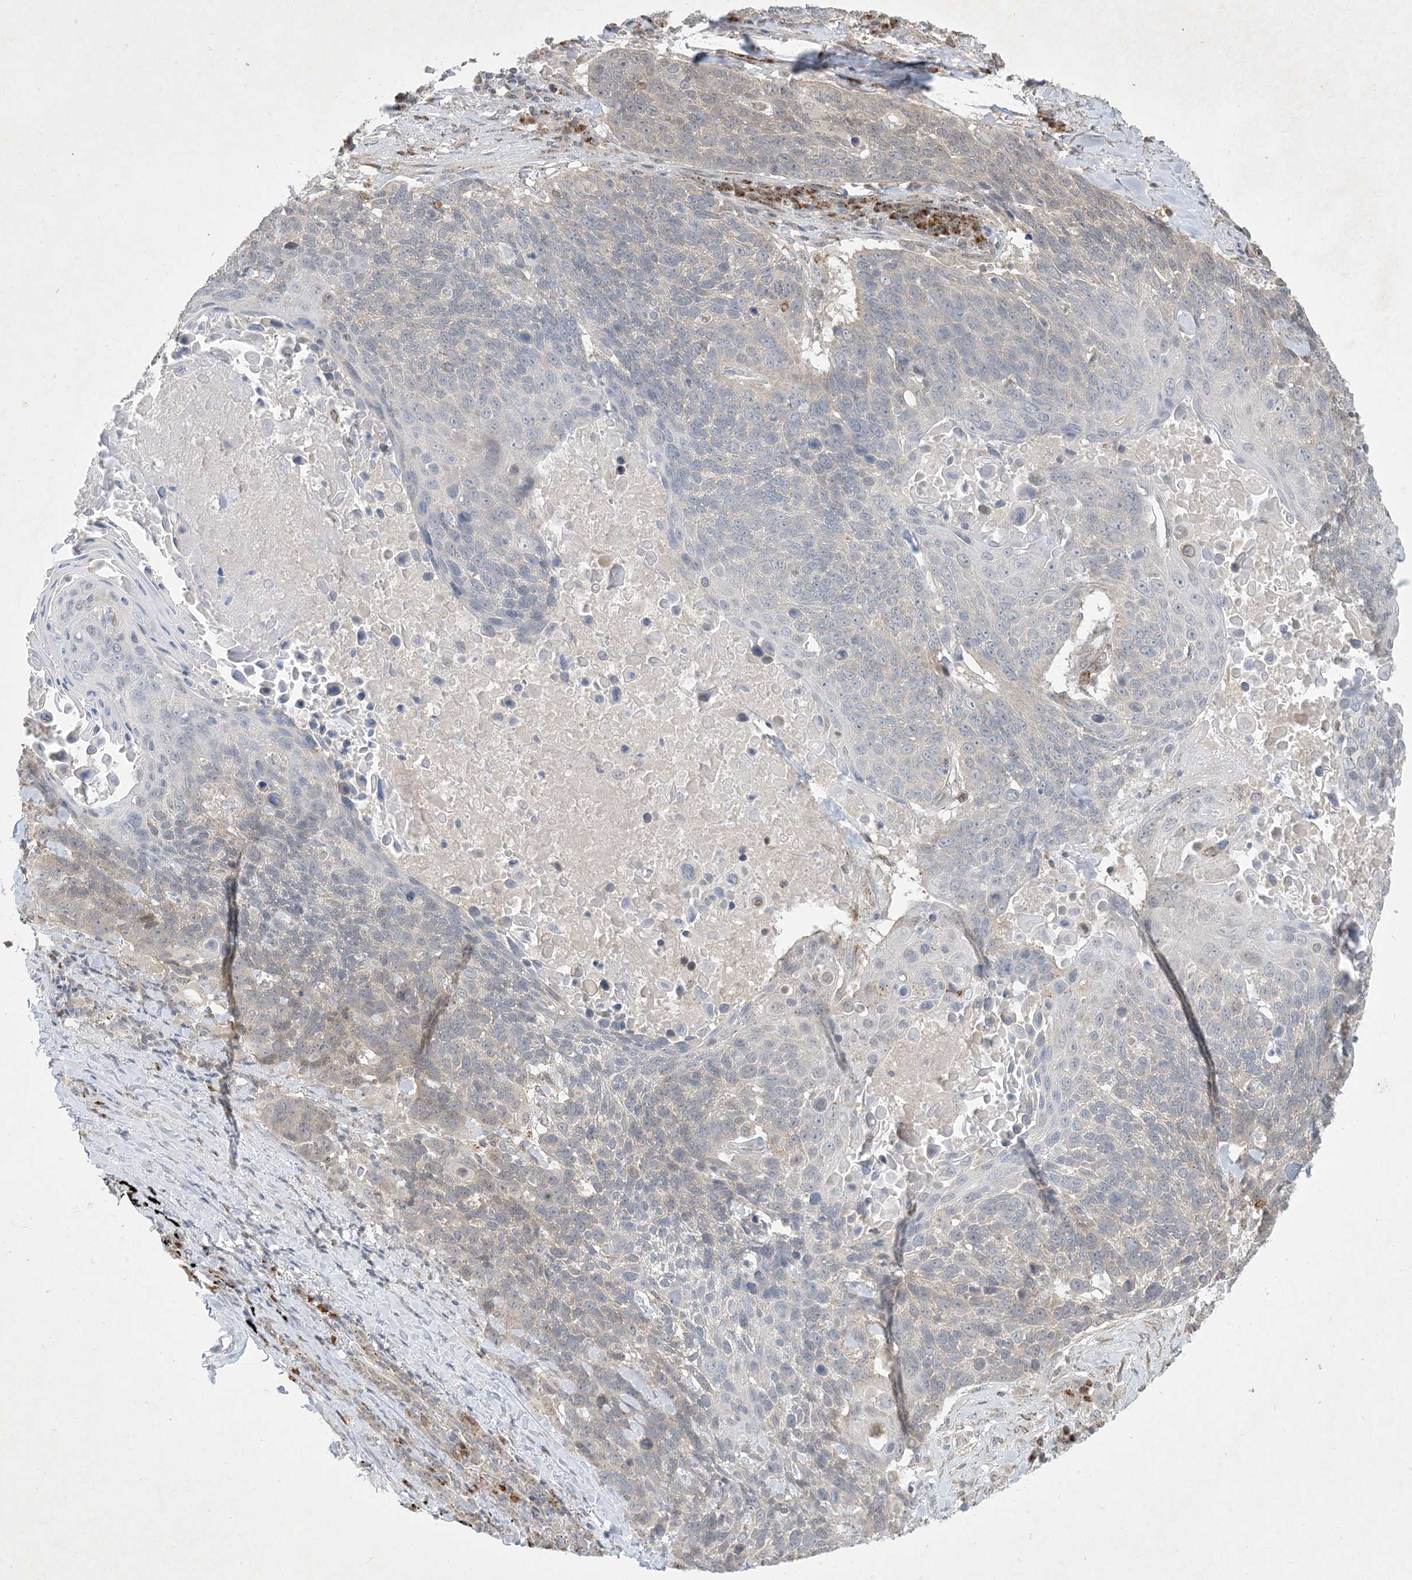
{"staining": {"intensity": "weak", "quantity": "<25%", "location": "cytoplasmic/membranous"}, "tissue": "lung cancer", "cell_type": "Tumor cells", "image_type": "cancer", "snomed": [{"axis": "morphology", "description": "Squamous cell carcinoma, NOS"}, {"axis": "topography", "description": "Lung"}], "caption": "Tumor cells show no significant staining in squamous cell carcinoma (lung).", "gene": "CCDC14", "patient": {"sex": "male", "age": 66}}